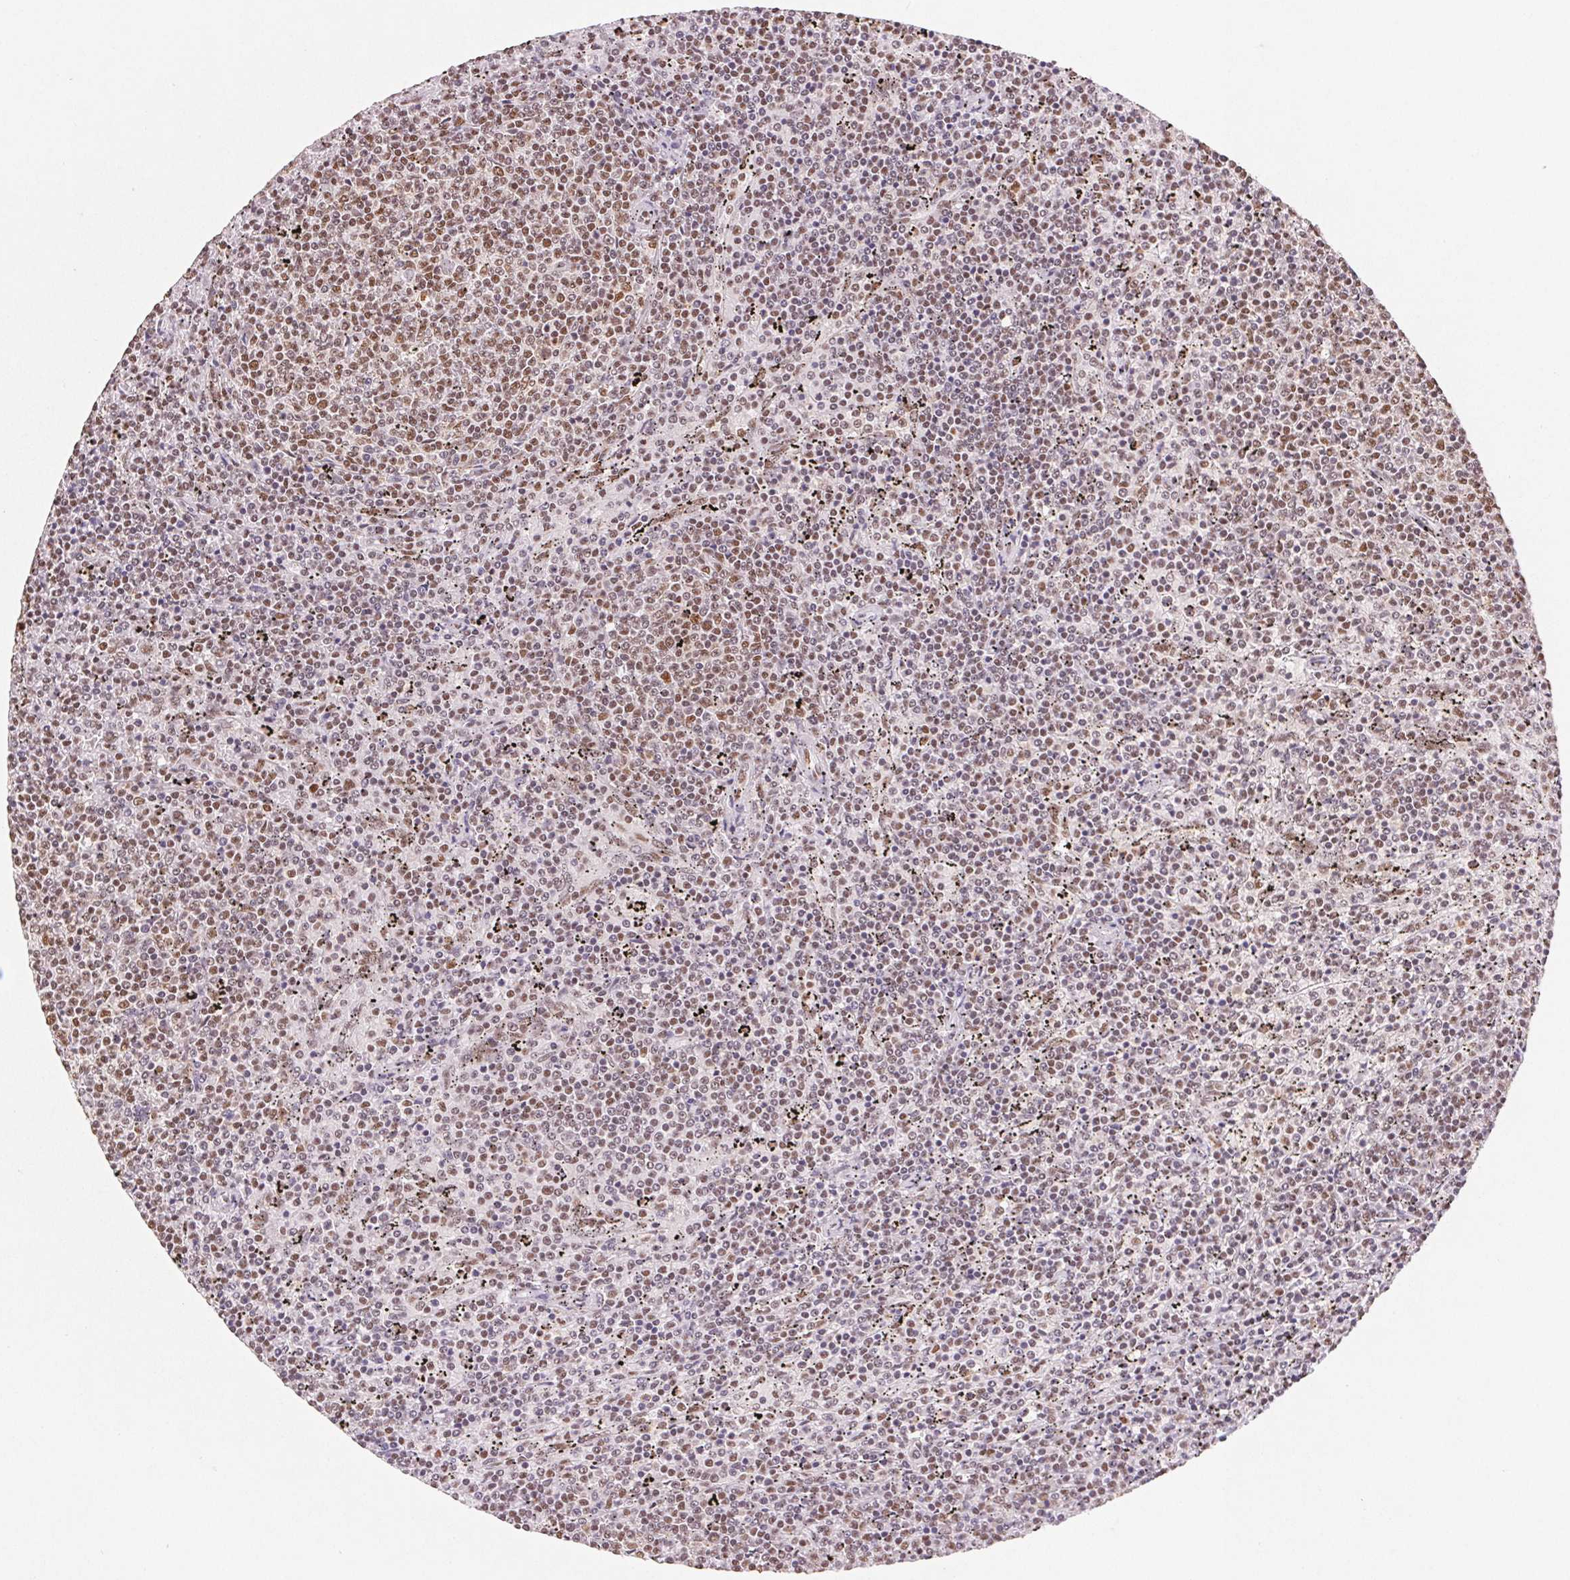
{"staining": {"intensity": "moderate", "quantity": "25%-75%", "location": "nuclear"}, "tissue": "lymphoma", "cell_type": "Tumor cells", "image_type": "cancer", "snomed": [{"axis": "morphology", "description": "Malignant lymphoma, non-Hodgkin's type, Low grade"}, {"axis": "topography", "description": "Spleen"}], "caption": "Tumor cells show medium levels of moderate nuclear expression in approximately 25%-75% of cells in human lymphoma. (DAB = brown stain, brightfield microscopy at high magnification).", "gene": "SNRPG", "patient": {"sex": "female", "age": 50}}